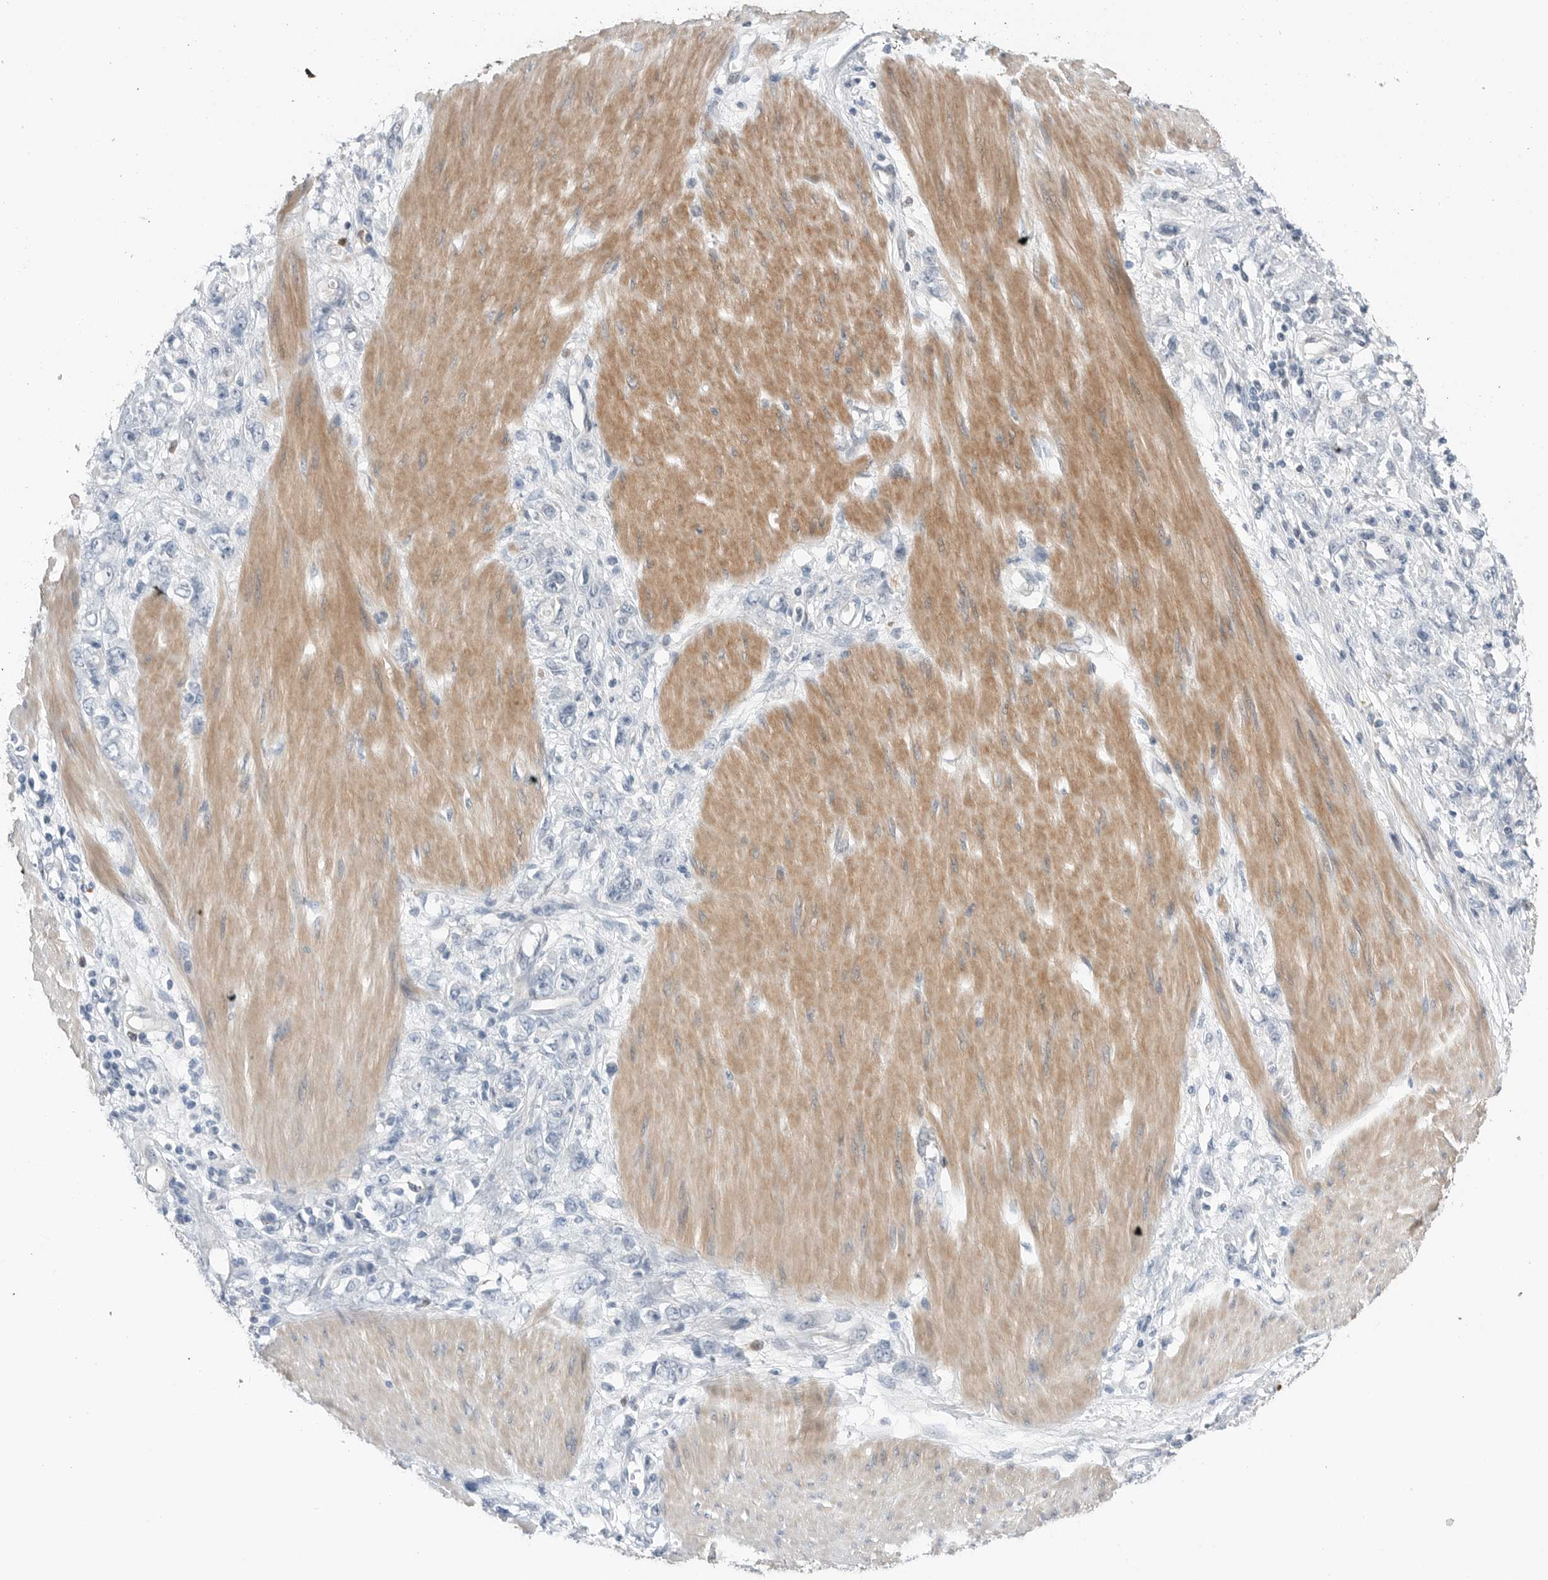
{"staining": {"intensity": "negative", "quantity": "none", "location": "none"}, "tissue": "stomach cancer", "cell_type": "Tumor cells", "image_type": "cancer", "snomed": [{"axis": "morphology", "description": "Adenocarcinoma, NOS"}, {"axis": "topography", "description": "Stomach"}], "caption": "Tumor cells are negative for protein expression in human stomach adenocarcinoma. (Brightfield microscopy of DAB immunohistochemistry (IHC) at high magnification).", "gene": "PEAK1", "patient": {"sex": "female", "age": 76}}